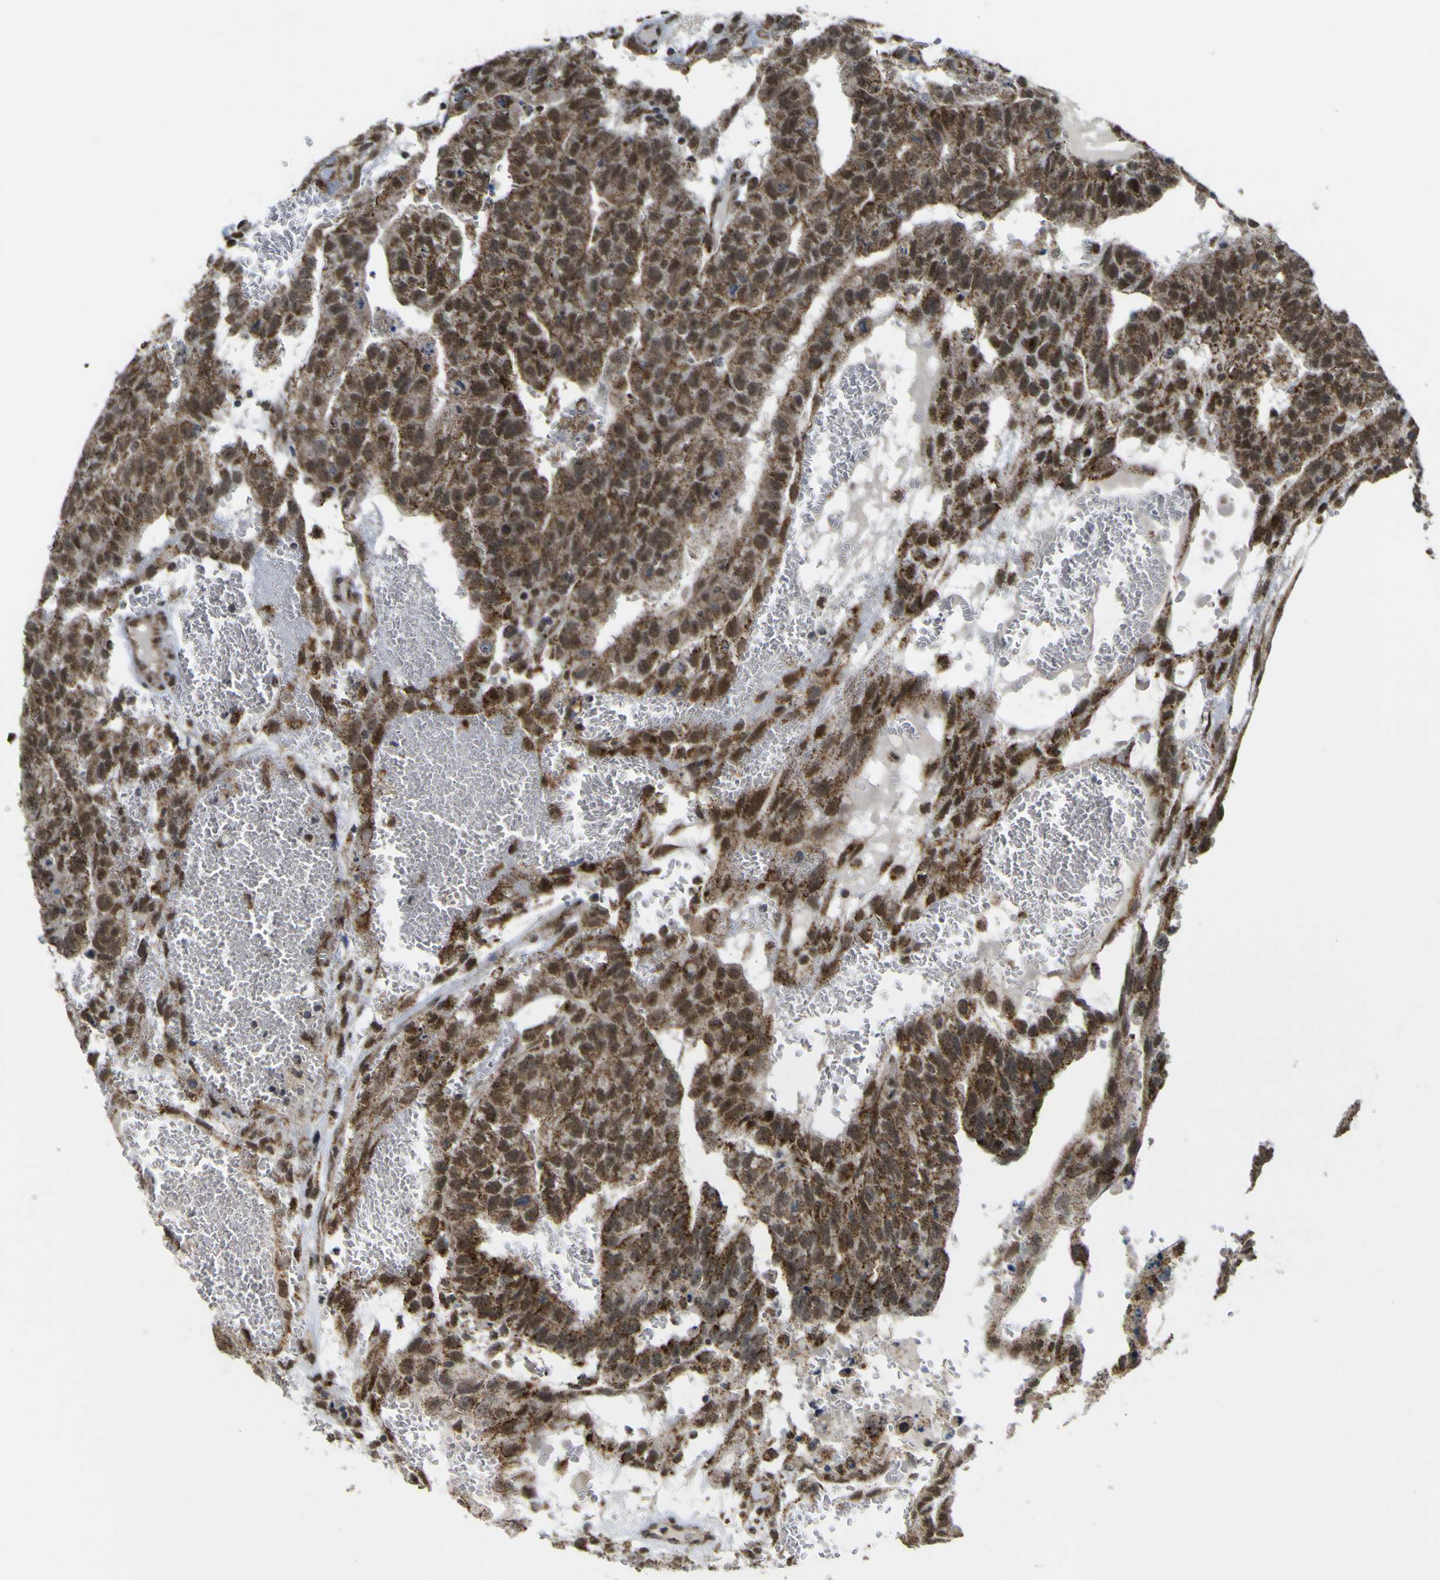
{"staining": {"intensity": "strong", "quantity": ">75%", "location": "cytoplasmic/membranous,nuclear"}, "tissue": "testis cancer", "cell_type": "Tumor cells", "image_type": "cancer", "snomed": [{"axis": "morphology", "description": "Seminoma, NOS"}, {"axis": "morphology", "description": "Carcinoma, Embryonal, NOS"}, {"axis": "topography", "description": "Testis"}], "caption": "Tumor cells exhibit high levels of strong cytoplasmic/membranous and nuclear staining in approximately >75% of cells in human embryonal carcinoma (testis).", "gene": "ACBD5", "patient": {"sex": "male", "age": 52}}